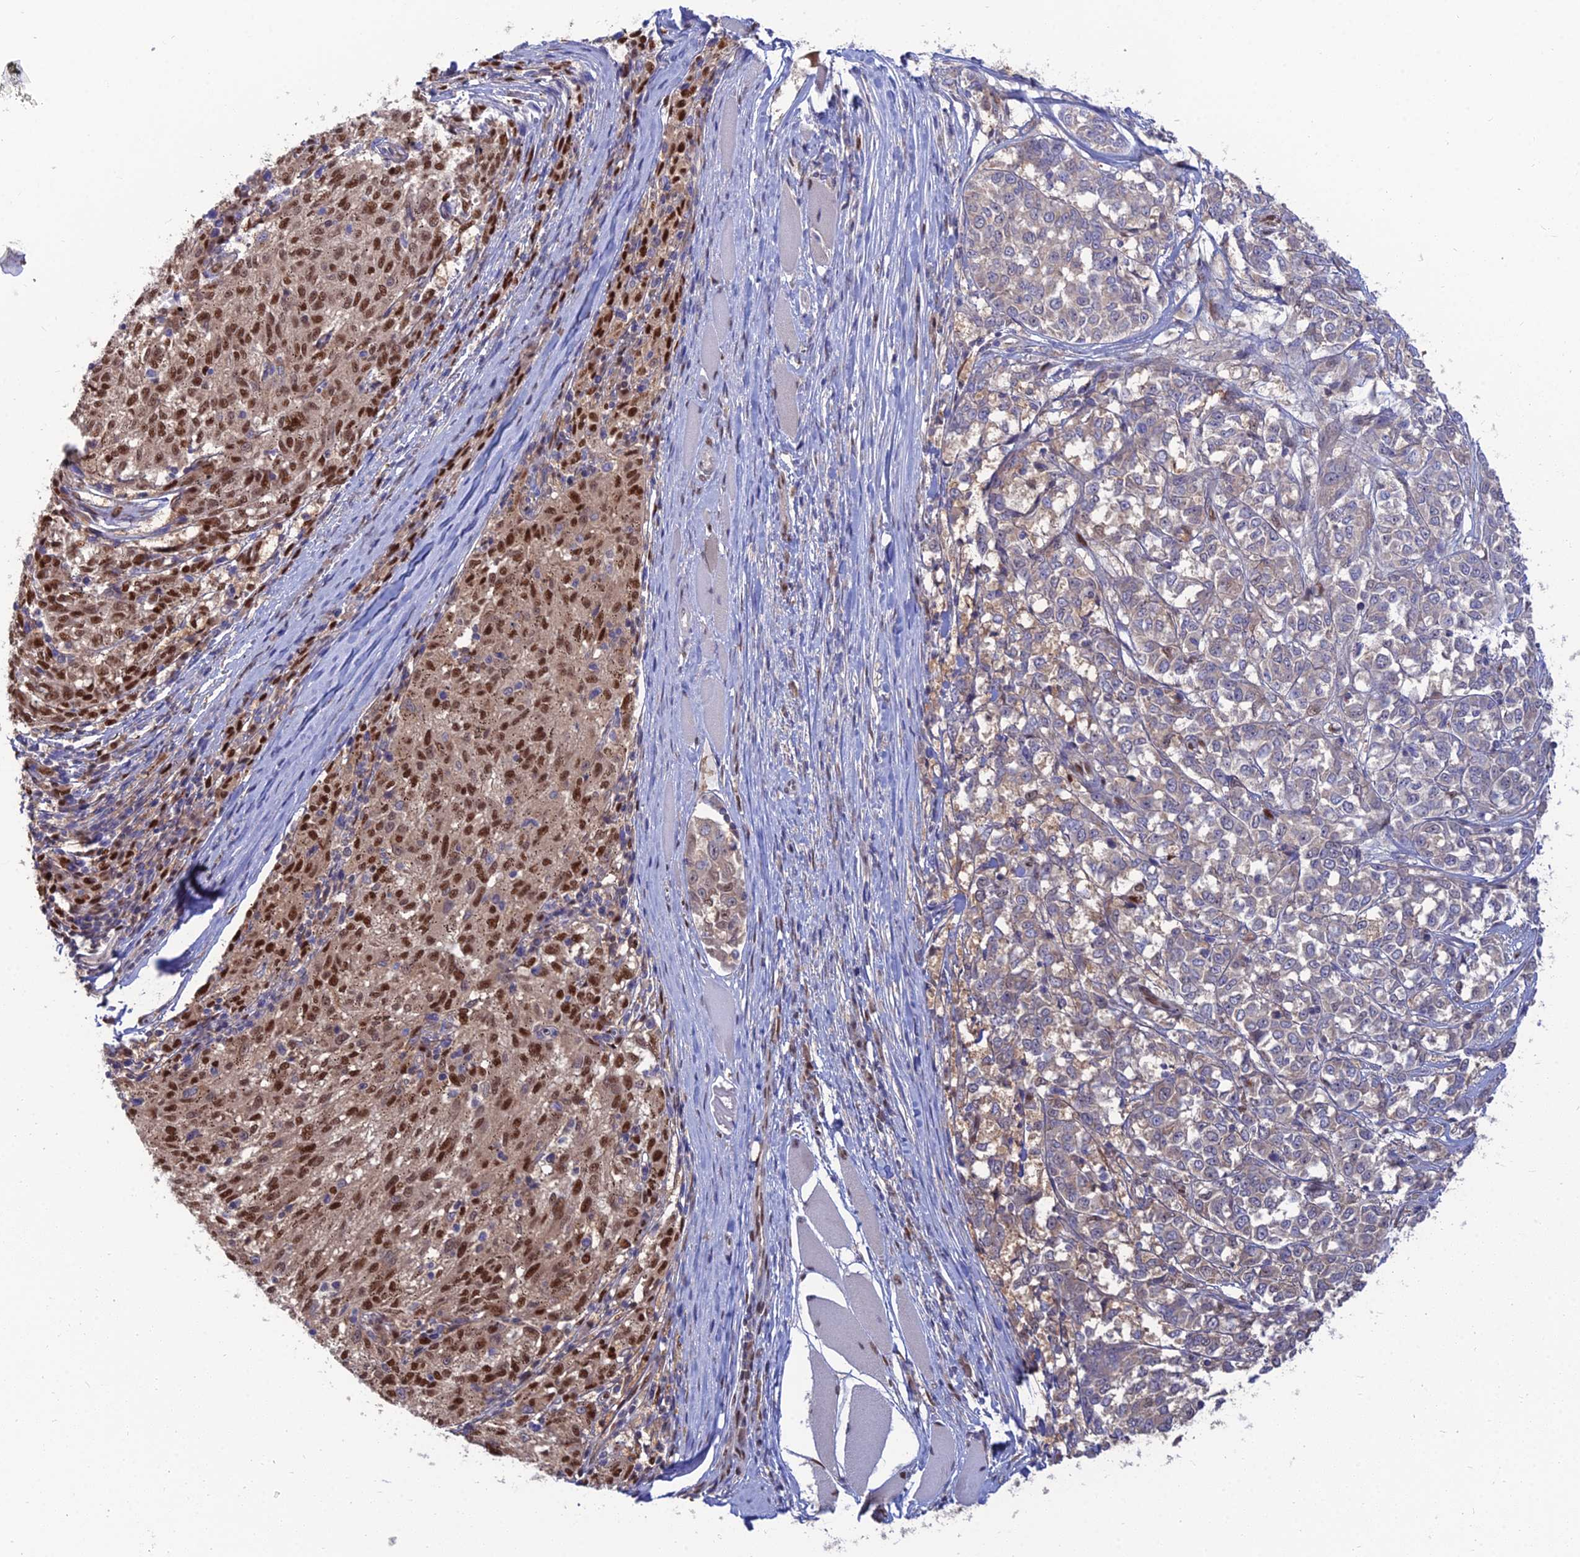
{"staining": {"intensity": "strong", "quantity": "25%-75%", "location": "nuclear"}, "tissue": "melanoma", "cell_type": "Tumor cells", "image_type": "cancer", "snomed": [{"axis": "morphology", "description": "Malignant melanoma, NOS"}, {"axis": "topography", "description": "Skin"}], "caption": "Malignant melanoma stained for a protein (brown) displays strong nuclear positive expression in about 25%-75% of tumor cells.", "gene": "DNPEP", "patient": {"sex": "female", "age": 72}}